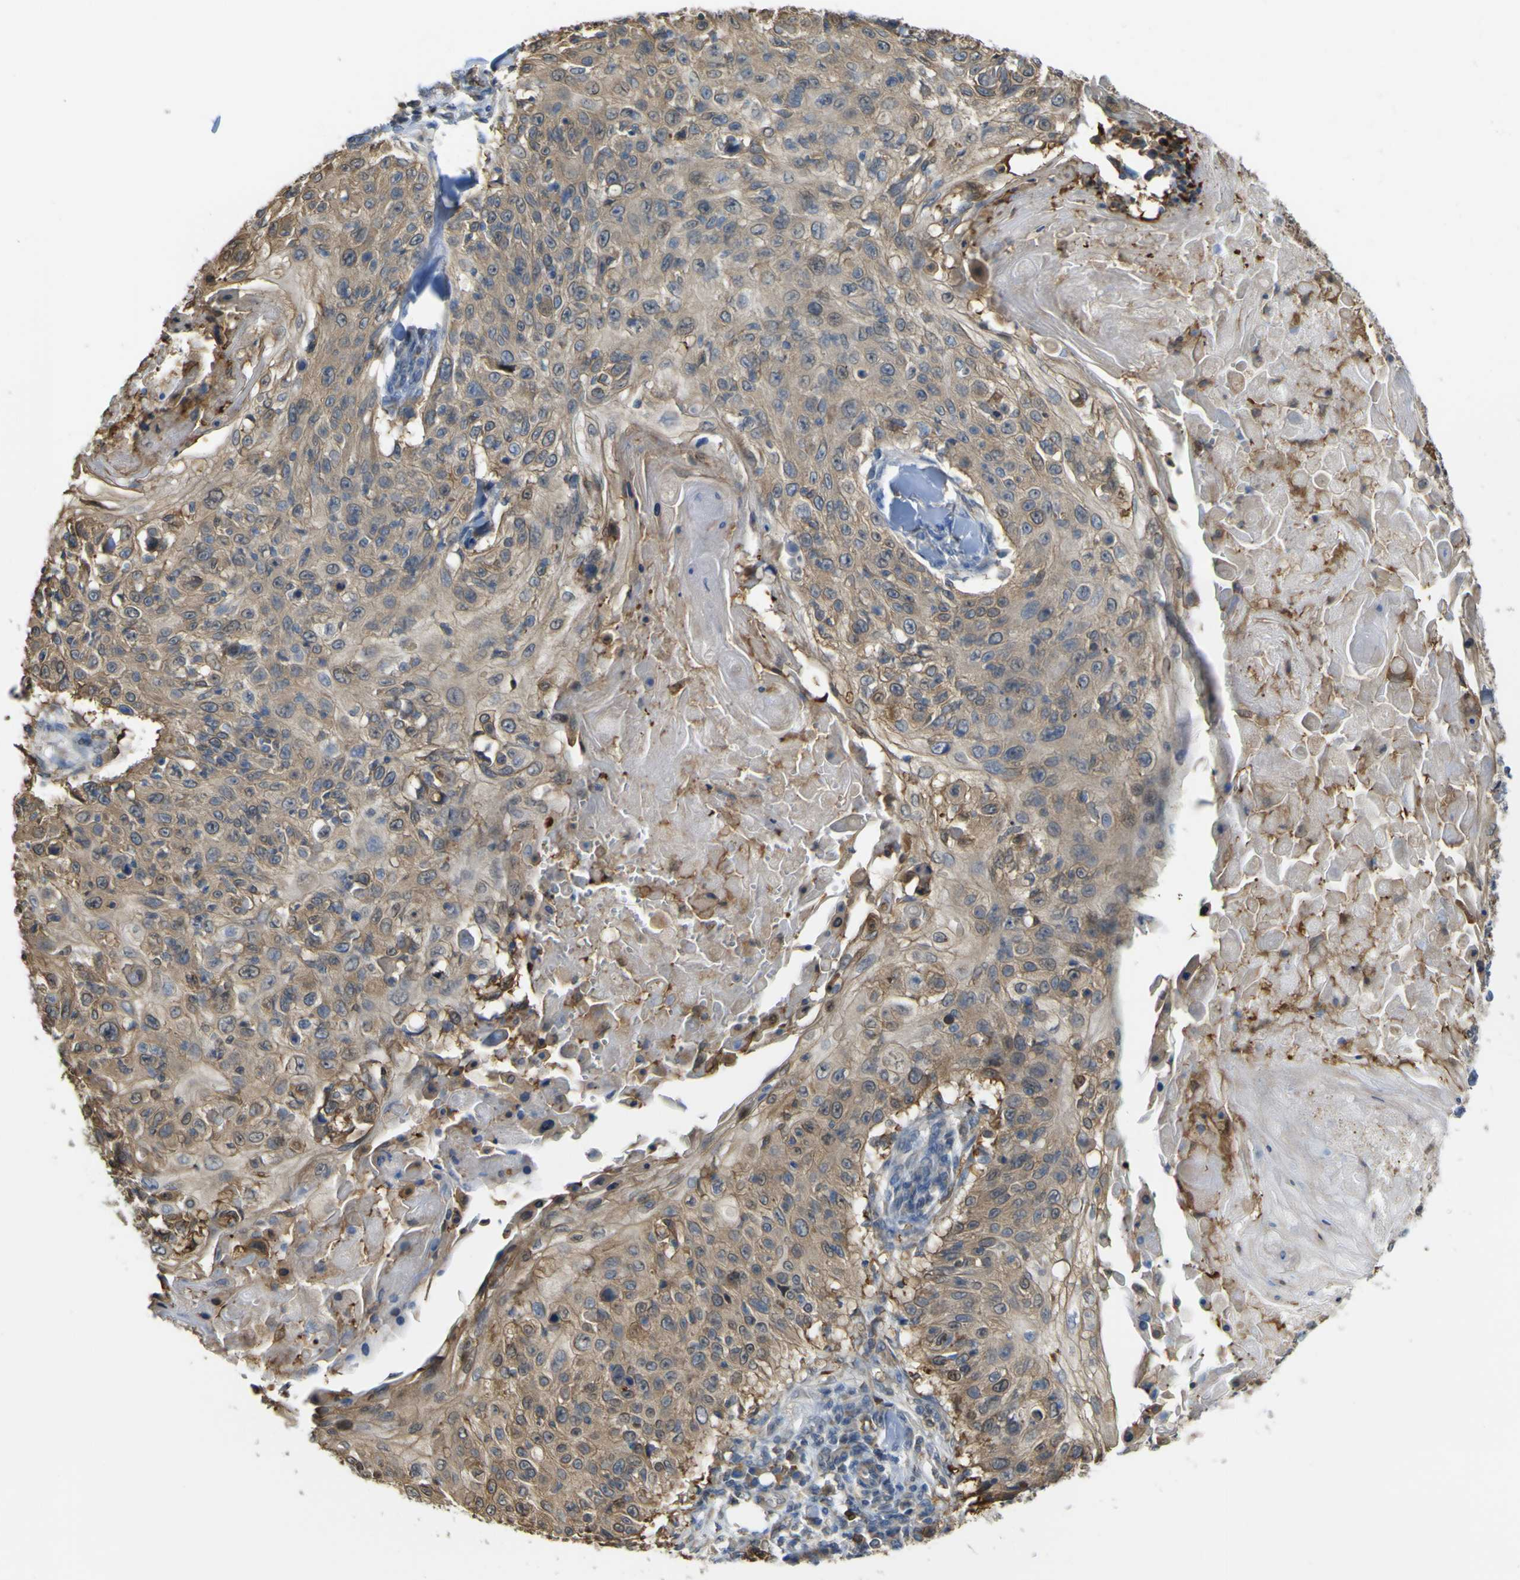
{"staining": {"intensity": "moderate", "quantity": ">75%", "location": "cytoplasmic/membranous"}, "tissue": "skin cancer", "cell_type": "Tumor cells", "image_type": "cancer", "snomed": [{"axis": "morphology", "description": "Squamous cell carcinoma, NOS"}, {"axis": "topography", "description": "Skin"}], "caption": "The micrograph demonstrates a brown stain indicating the presence of a protein in the cytoplasmic/membranous of tumor cells in skin cancer (squamous cell carcinoma).", "gene": "ABHD3", "patient": {"sex": "male", "age": 86}}